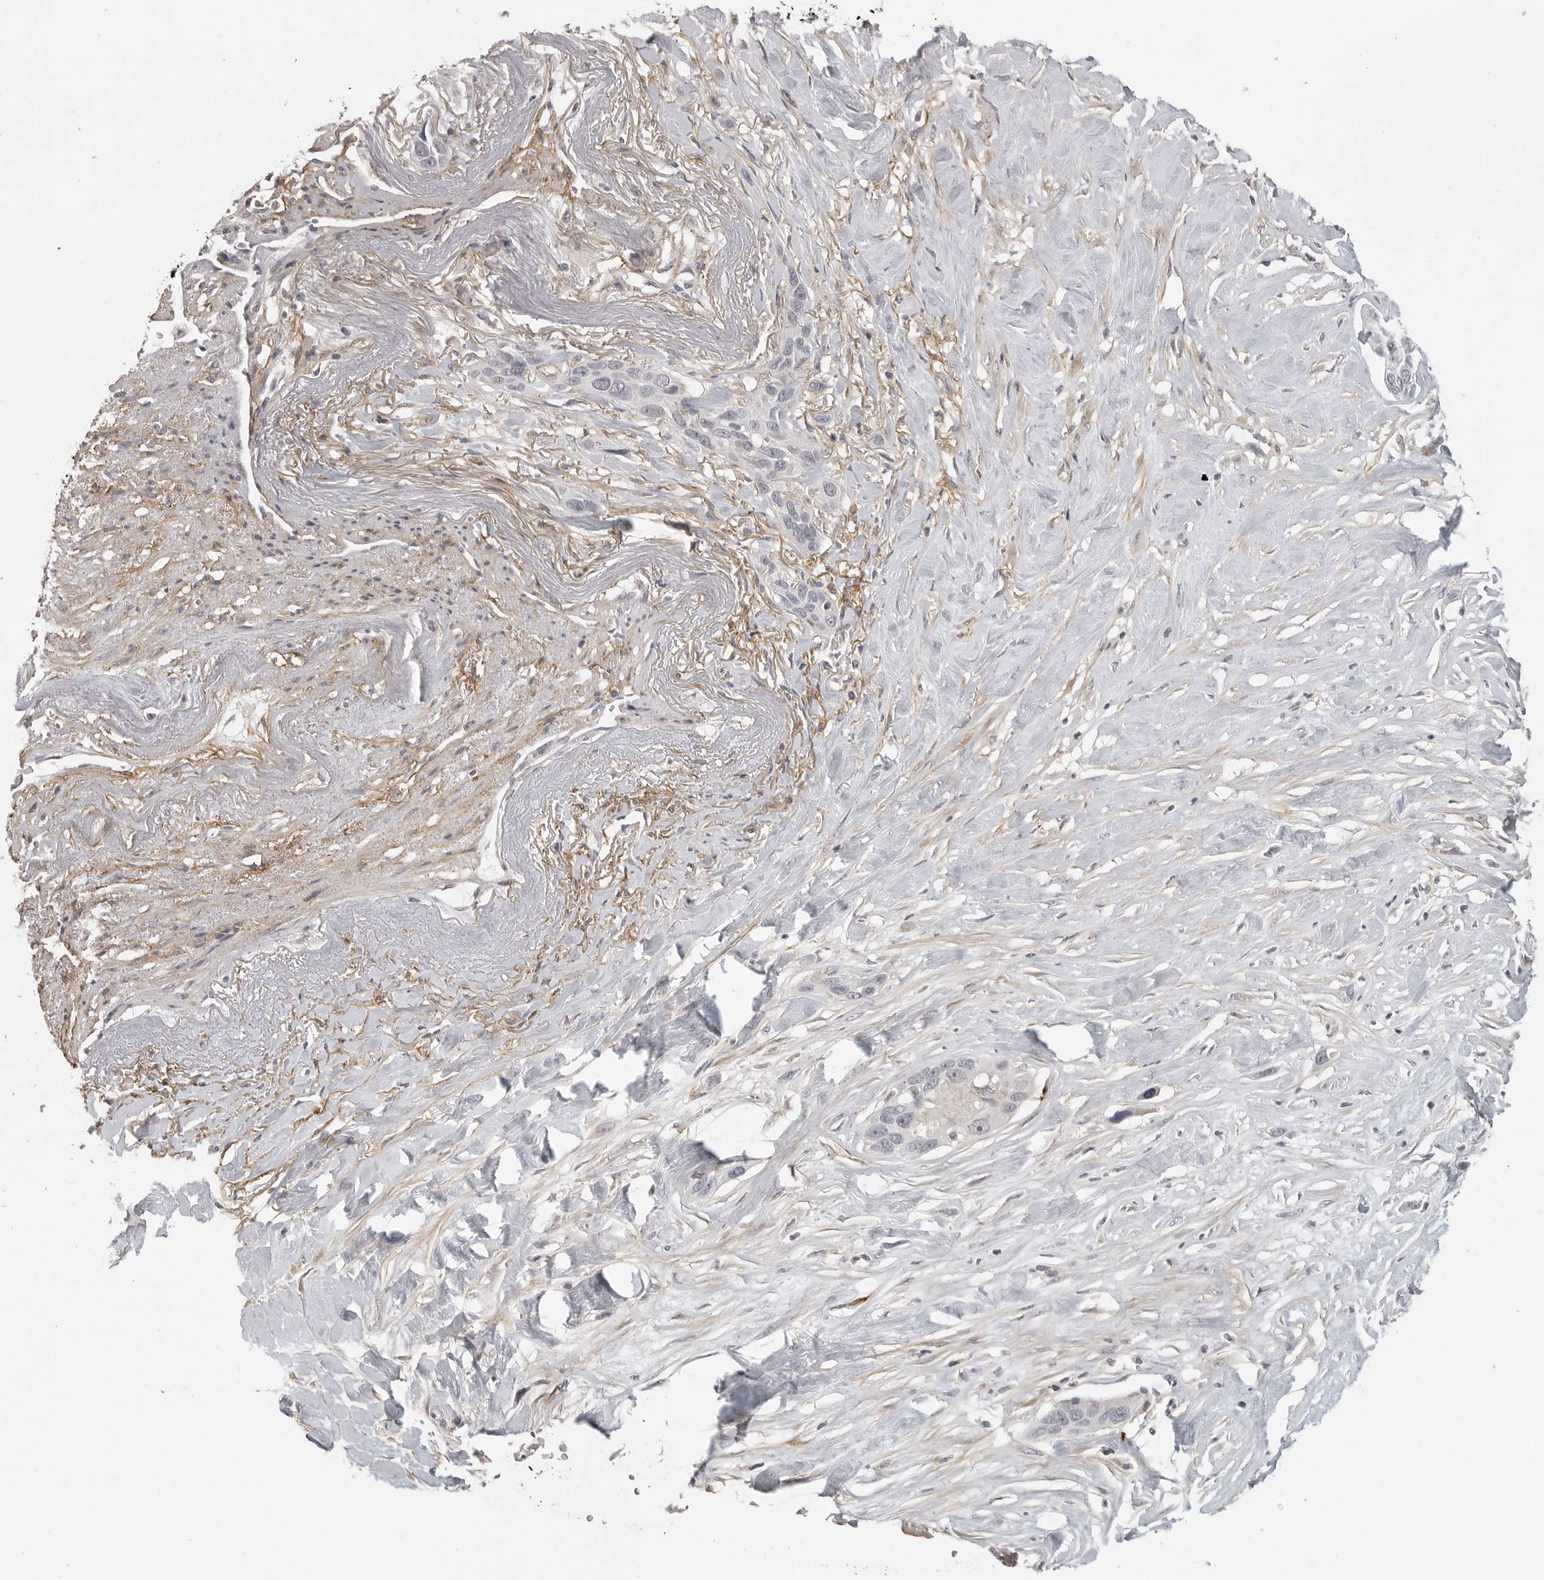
{"staining": {"intensity": "negative", "quantity": "none", "location": "none"}, "tissue": "pancreatic cancer", "cell_type": "Tumor cells", "image_type": "cancer", "snomed": [{"axis": "morphology", "description": "Adenocarcinoma, NOS"}, {"axis": "topography", "description": "Pancreas"}], "caption": "Immunohistochemistry image of neoplastic tissue: adenocarcinoma (pancreatic) stained with DAB (3,3'-diaminobenzidine) shows no significant protein positivity in tumor cells.", "gene": "UROD", "patient": {"sex": "female", "age": 60}}